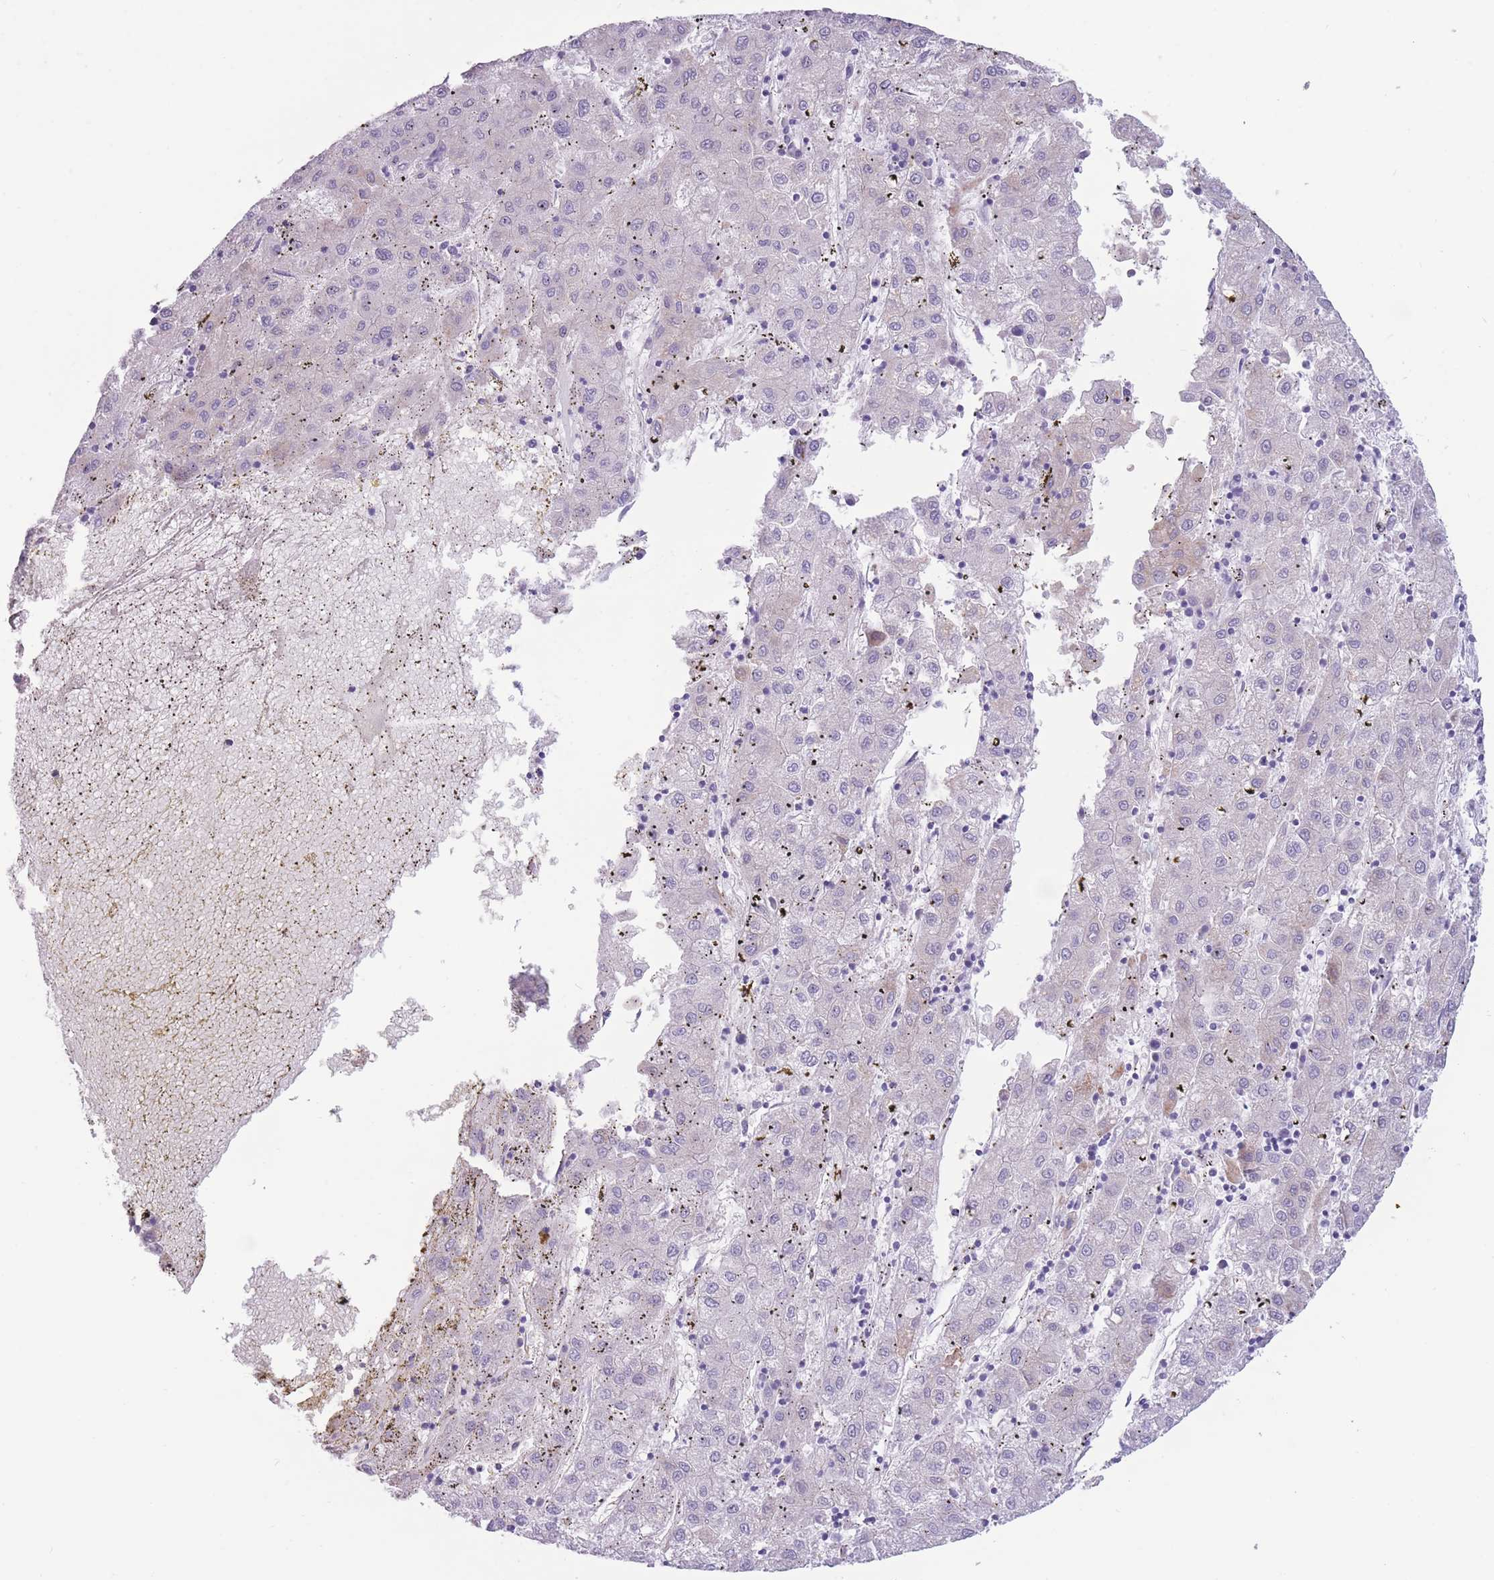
{"staining": {"intensity": "negative", "quantity": "none", "location": "none"}, "tissue": "liver cancer", "cell_type": "Tumor cells", "image_type": "cancer", "snomed": [{"axis": "morphology", "description": "Carcinoma, Hepatocellular, NOS"}, {"axis": "topography", "description": "Liver"}], "caption": "Immunohistochemical staining of liver cancer exhibits no significant expression in tumor cells.", "gene": "COL27A1", "patient": {"sex": "male", "age": 72}}